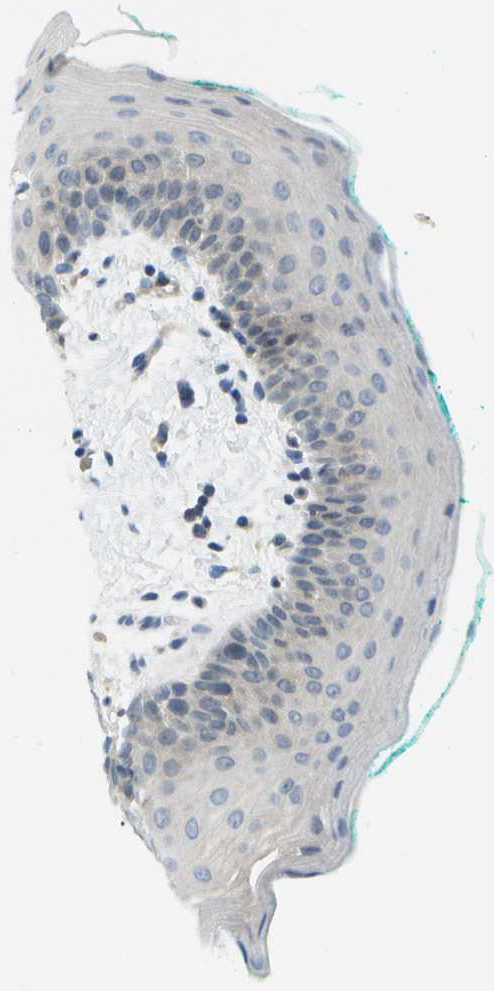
{"staining": {"intensity": "negative", "quantity": "none", "location": "none"}, "tissue": "oral mucosa", "cell_type": "Squamous epithelial cells", "image_type": "normal", "snomed": [{"axis": "morphology", "description": "Normal tissue, NOS"}, {"axis": "topography", "description": "Oral tissue"}], "caption": "DAB (3,3'-diaminobenzidine) immunohistochemical staining of unremarkable oral mucosa demonstrates no significant expression in squamous epithelial cells.", "gene": "KIAA0040", "patient": {"sex": "male", "age": 58}}